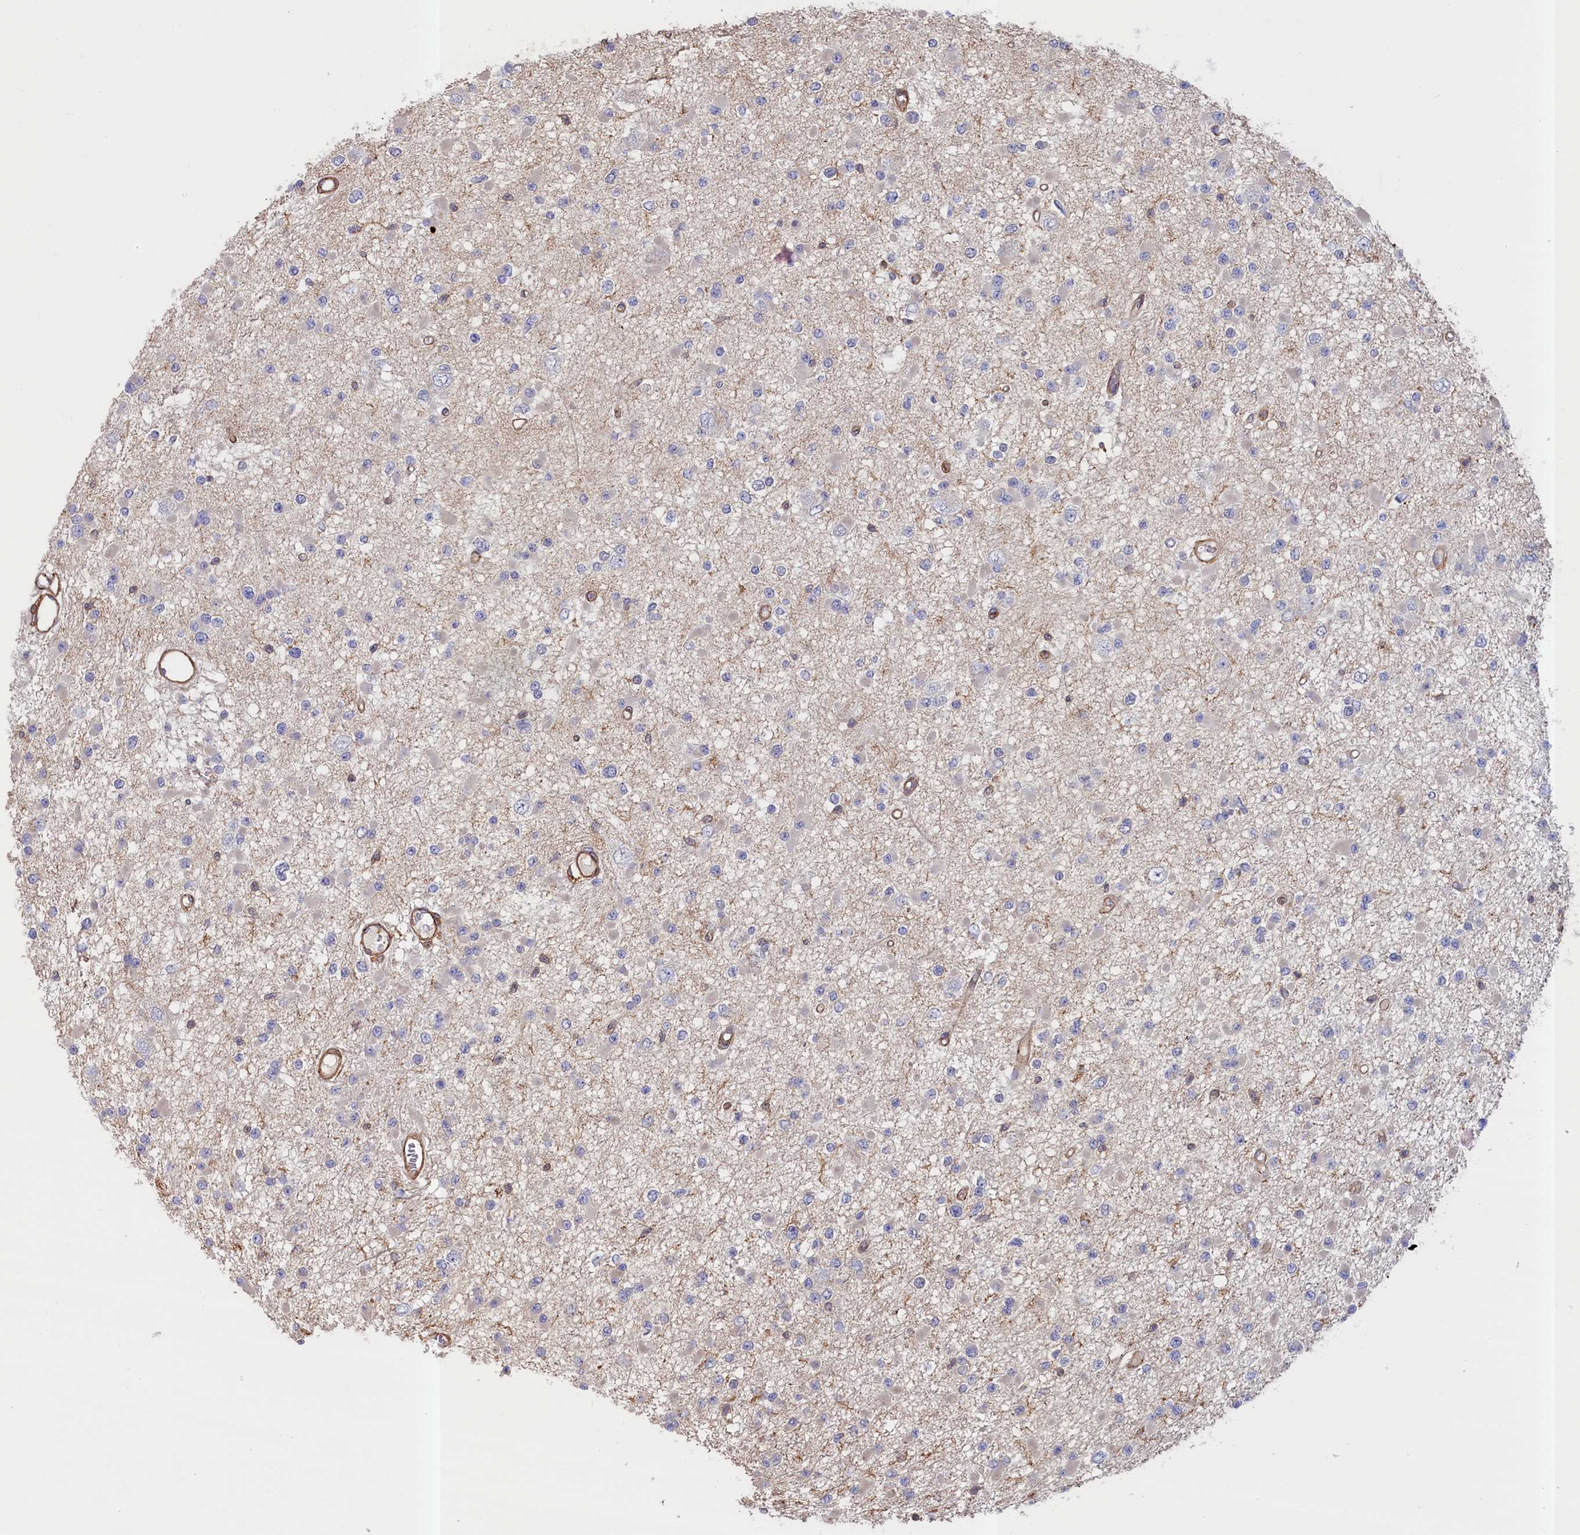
{"staining": {"intensity": "negative", "quantity": "none", "location": "none"}, "tissue": "glioma", "cell_type": "Tumor cells", "image_type": "cancer", "snomed": [{"axis": "morphology", "description": "Glioma, malignant, Low grade"}, {"axis": "topography", "description": "Brain"}], "caption": "A photomicrograph of human glioma is negative for staining in tumor cells.", "gene": "ANKRD27", "patient": {"sex": "female", "age": 22}}